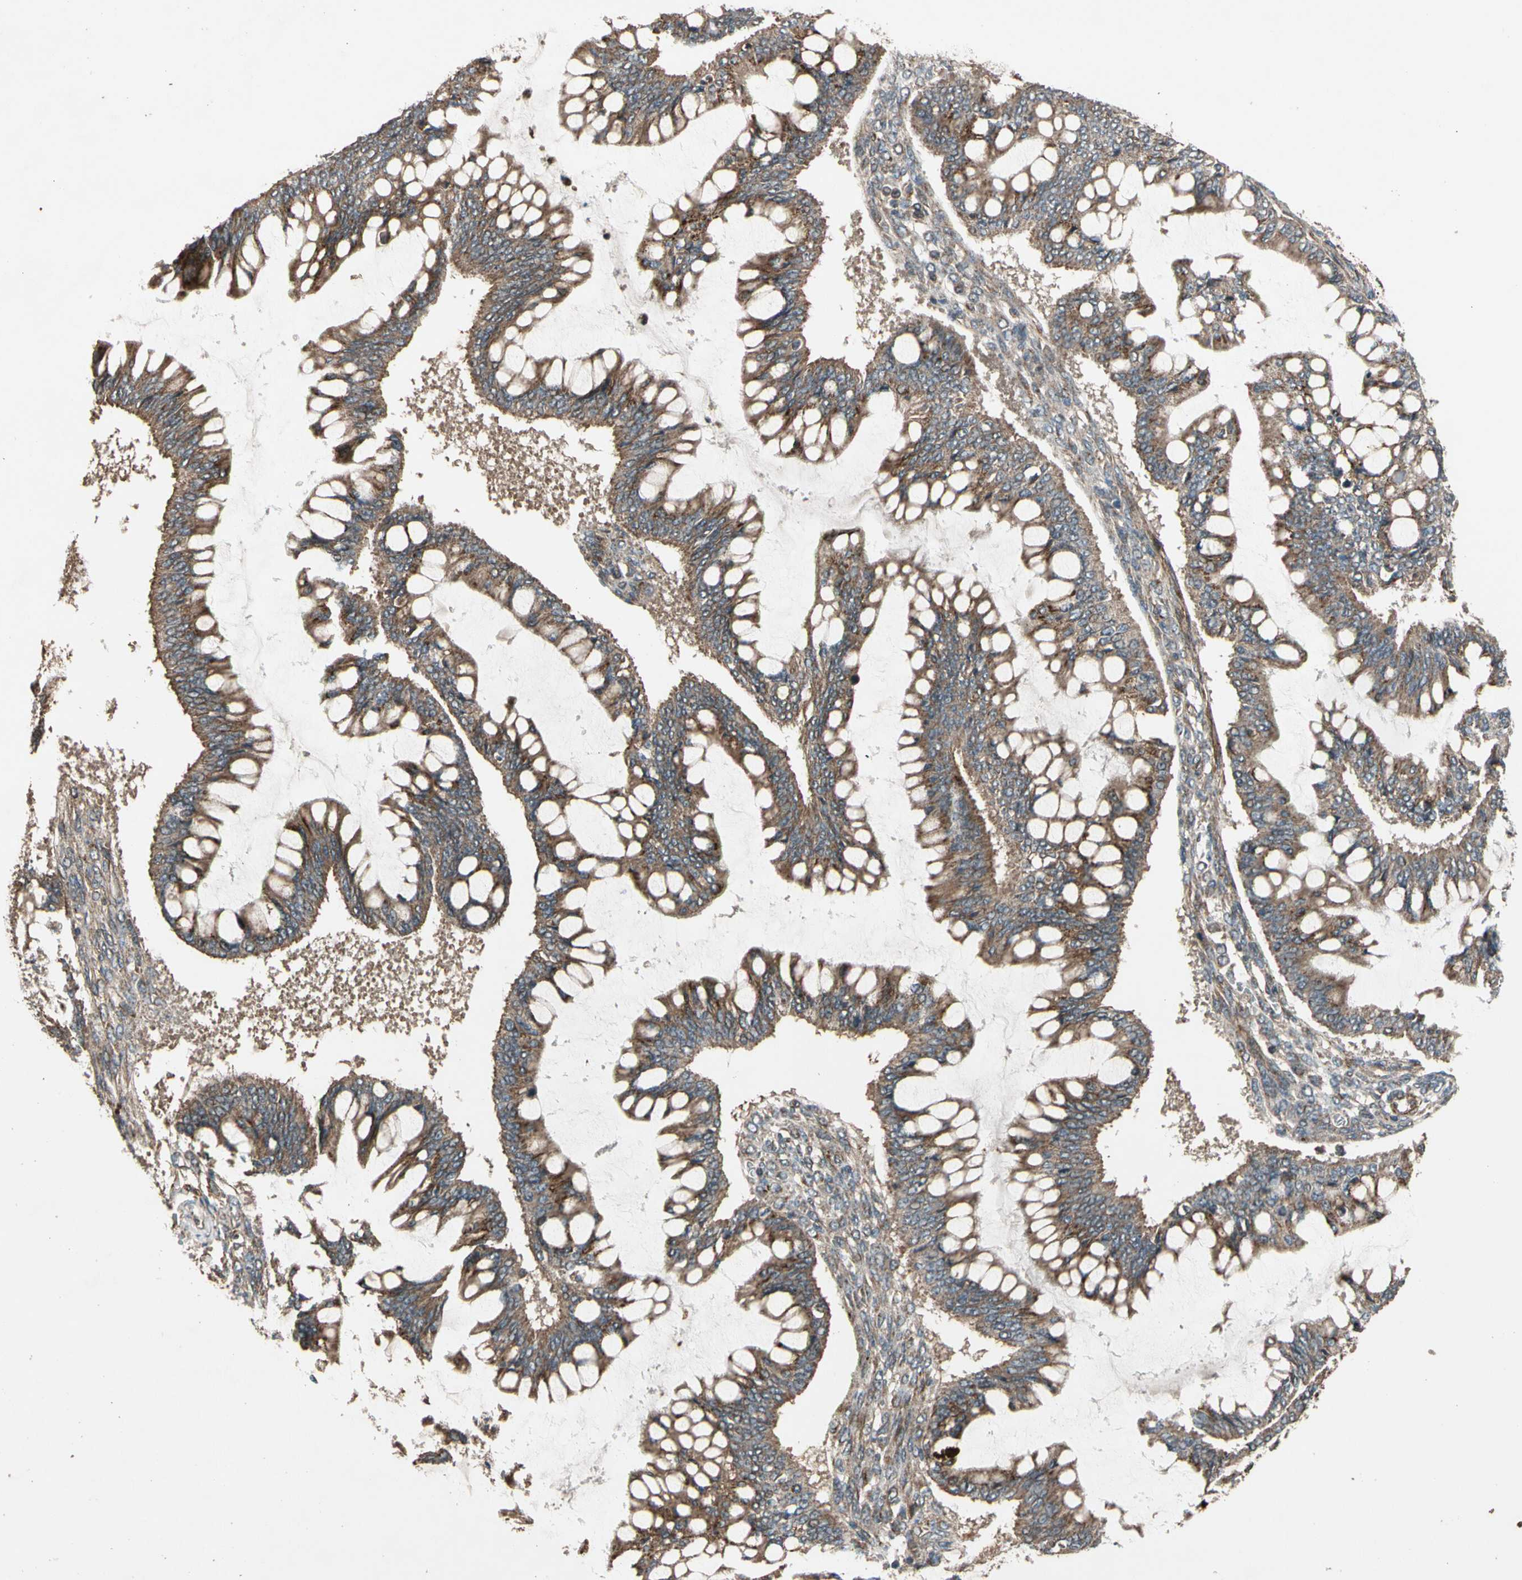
{"staining": {"intensity": "moderate", "quantity": ">75%", "location": "cytoplasmic/membranous"}, "tissue": "ovarian cancer", "cell_type": "Tumor cells", "image_type": "cancer", "snomed": [{"axis": "morphology", "description": "Cystadenocarcinoma, mucinous, NOS"}, {"axis": "topography", "description": "Ovary"}], "caption": "Tumor cells reveal moderate cytoplasmic/membranous positivity in approximately >75% of cells in mucinous cystadenocarcinoma (ovarian). Immunohistochemistry (ihc) stains the protein in brown and the nuclei are stained blue.", "gene": "GCK", "patient": {"sex": "female", "age": 73}}